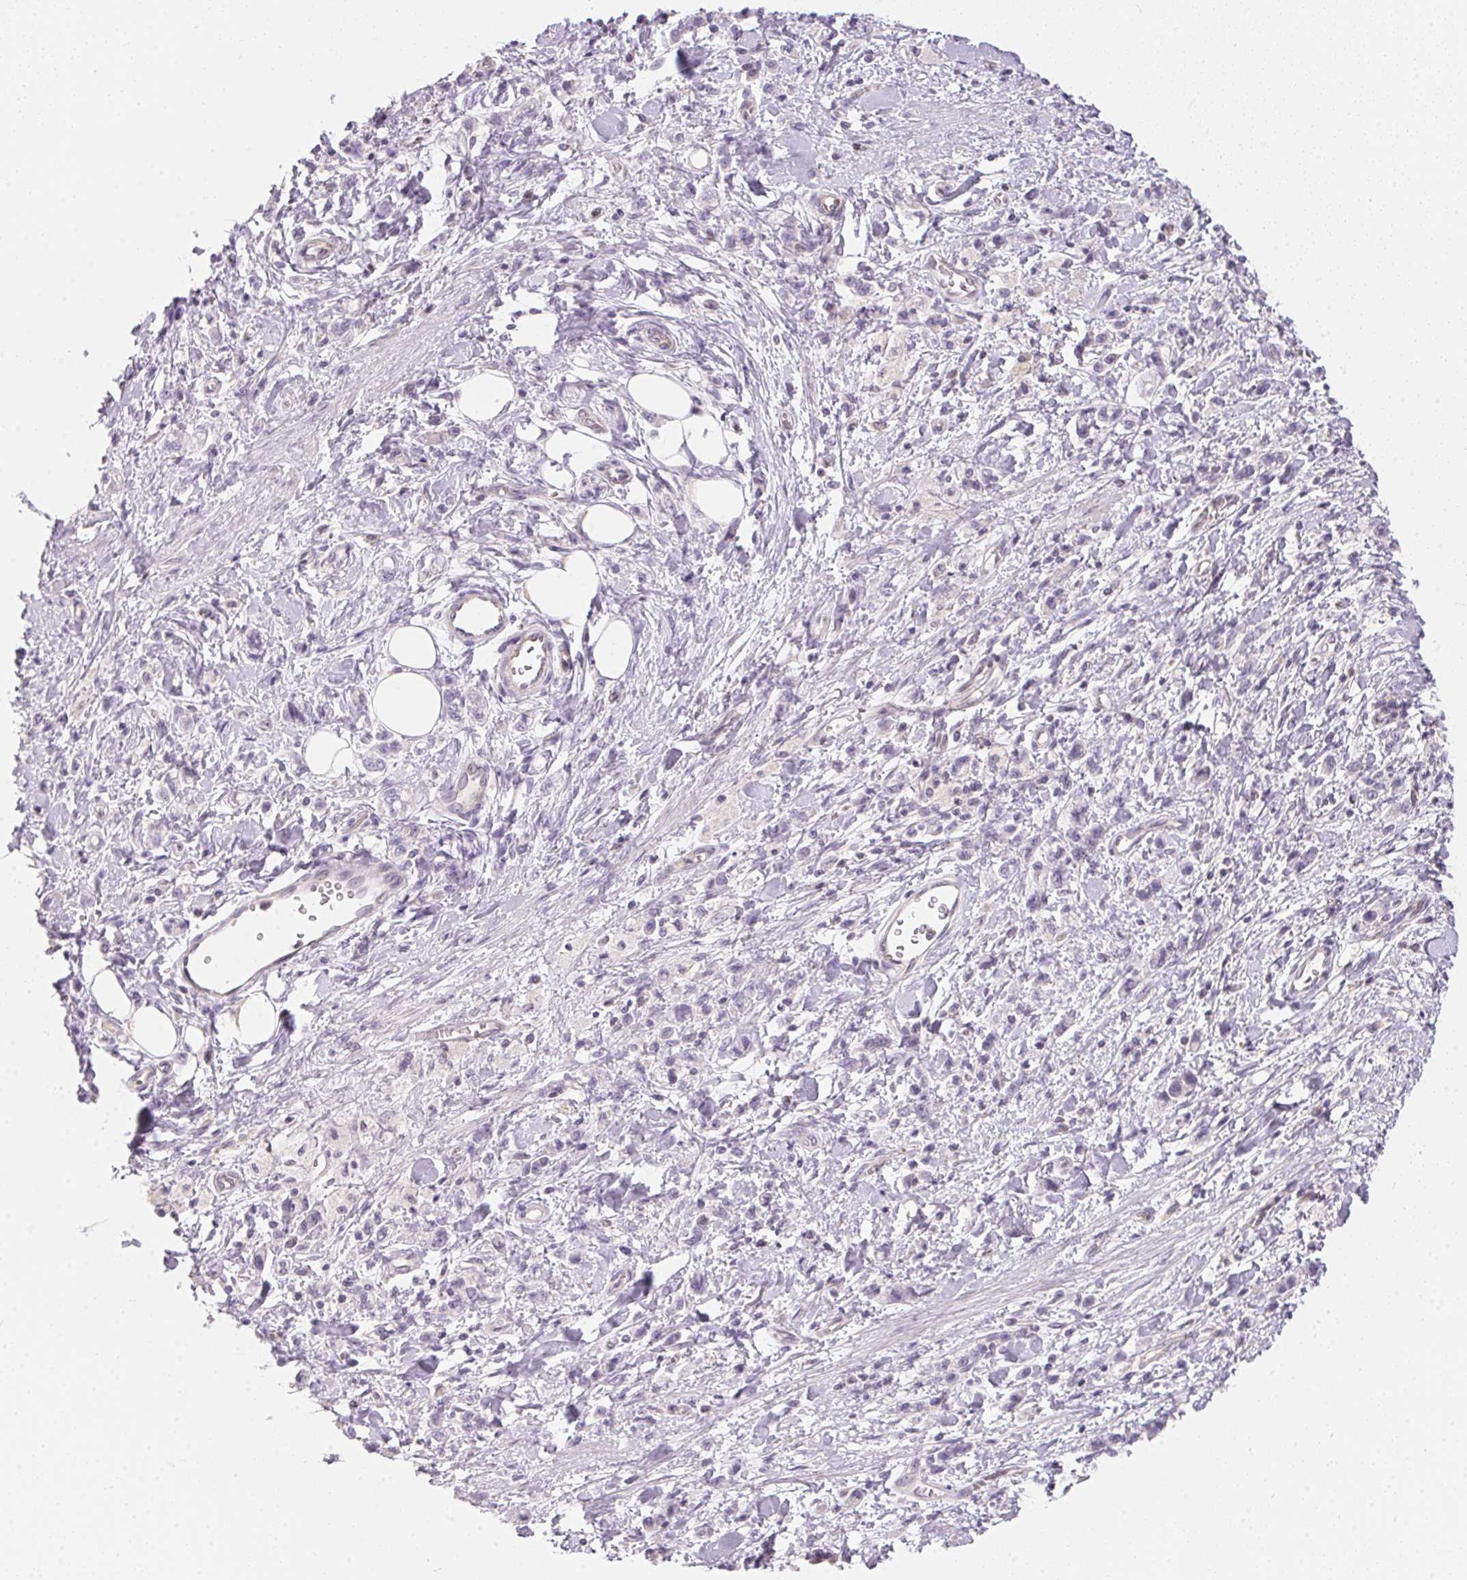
{"staining": {"intensity": "negative", "quantity": "none", "location": "none"}, "tissue": "stomach cancer", "cell_type": "Tumor cells", "image_type": "cancer", "snomed": [{"axis": "morphology", "description": "Adenocarcinoma, NOS"}, {"axis": "topography", "description": "Stomach"}], "caption": "Tumor cells are negative for protein expression in human stomach cancer (adenocarcinoma).", "gene": "BLMH", "patient": {"sex": "male", "age": 77}}